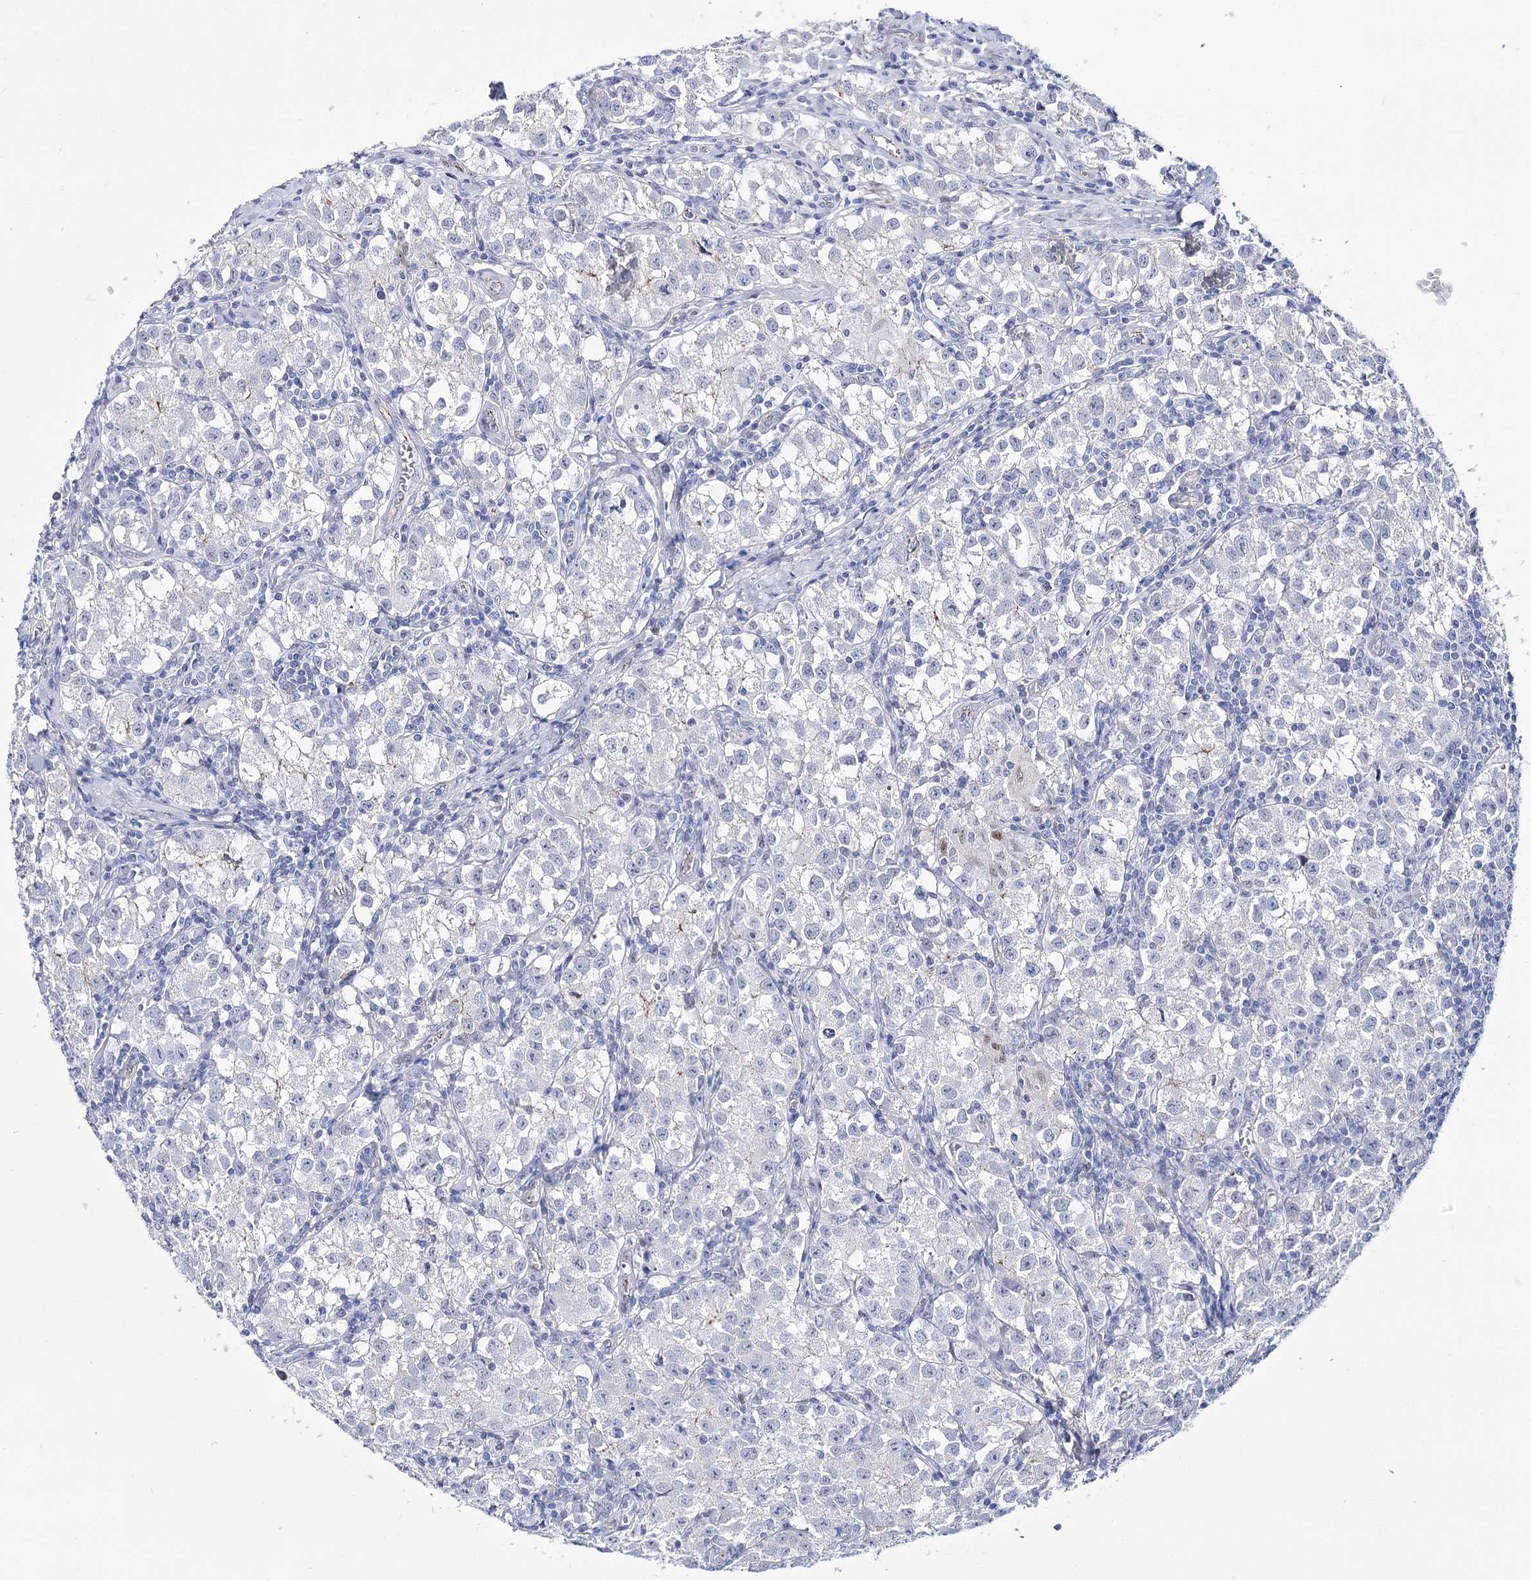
{"staining": {"intensity": "negative", "quantity": "none", "location": "none"}, "tissue": "testis cancer", "cell_type": "Tumor cells", "image_type": "cancer", "snomed": [{"axis": "morphology", "description": "Seminoma, NOS"}, {"axis": "morphology", "description": "Carcinoma, Embryonal, NOS"}, {"axis": "topography", "description": "Testis"}], "caption": "Immunohistochemistry (IHC) of human testis seminoma exhibits no positivity in tumor cells. (DAB immunohistochemistry, high magnification).", "gene": "NRAP", "patient": {"sex": "male", "age": 43}}